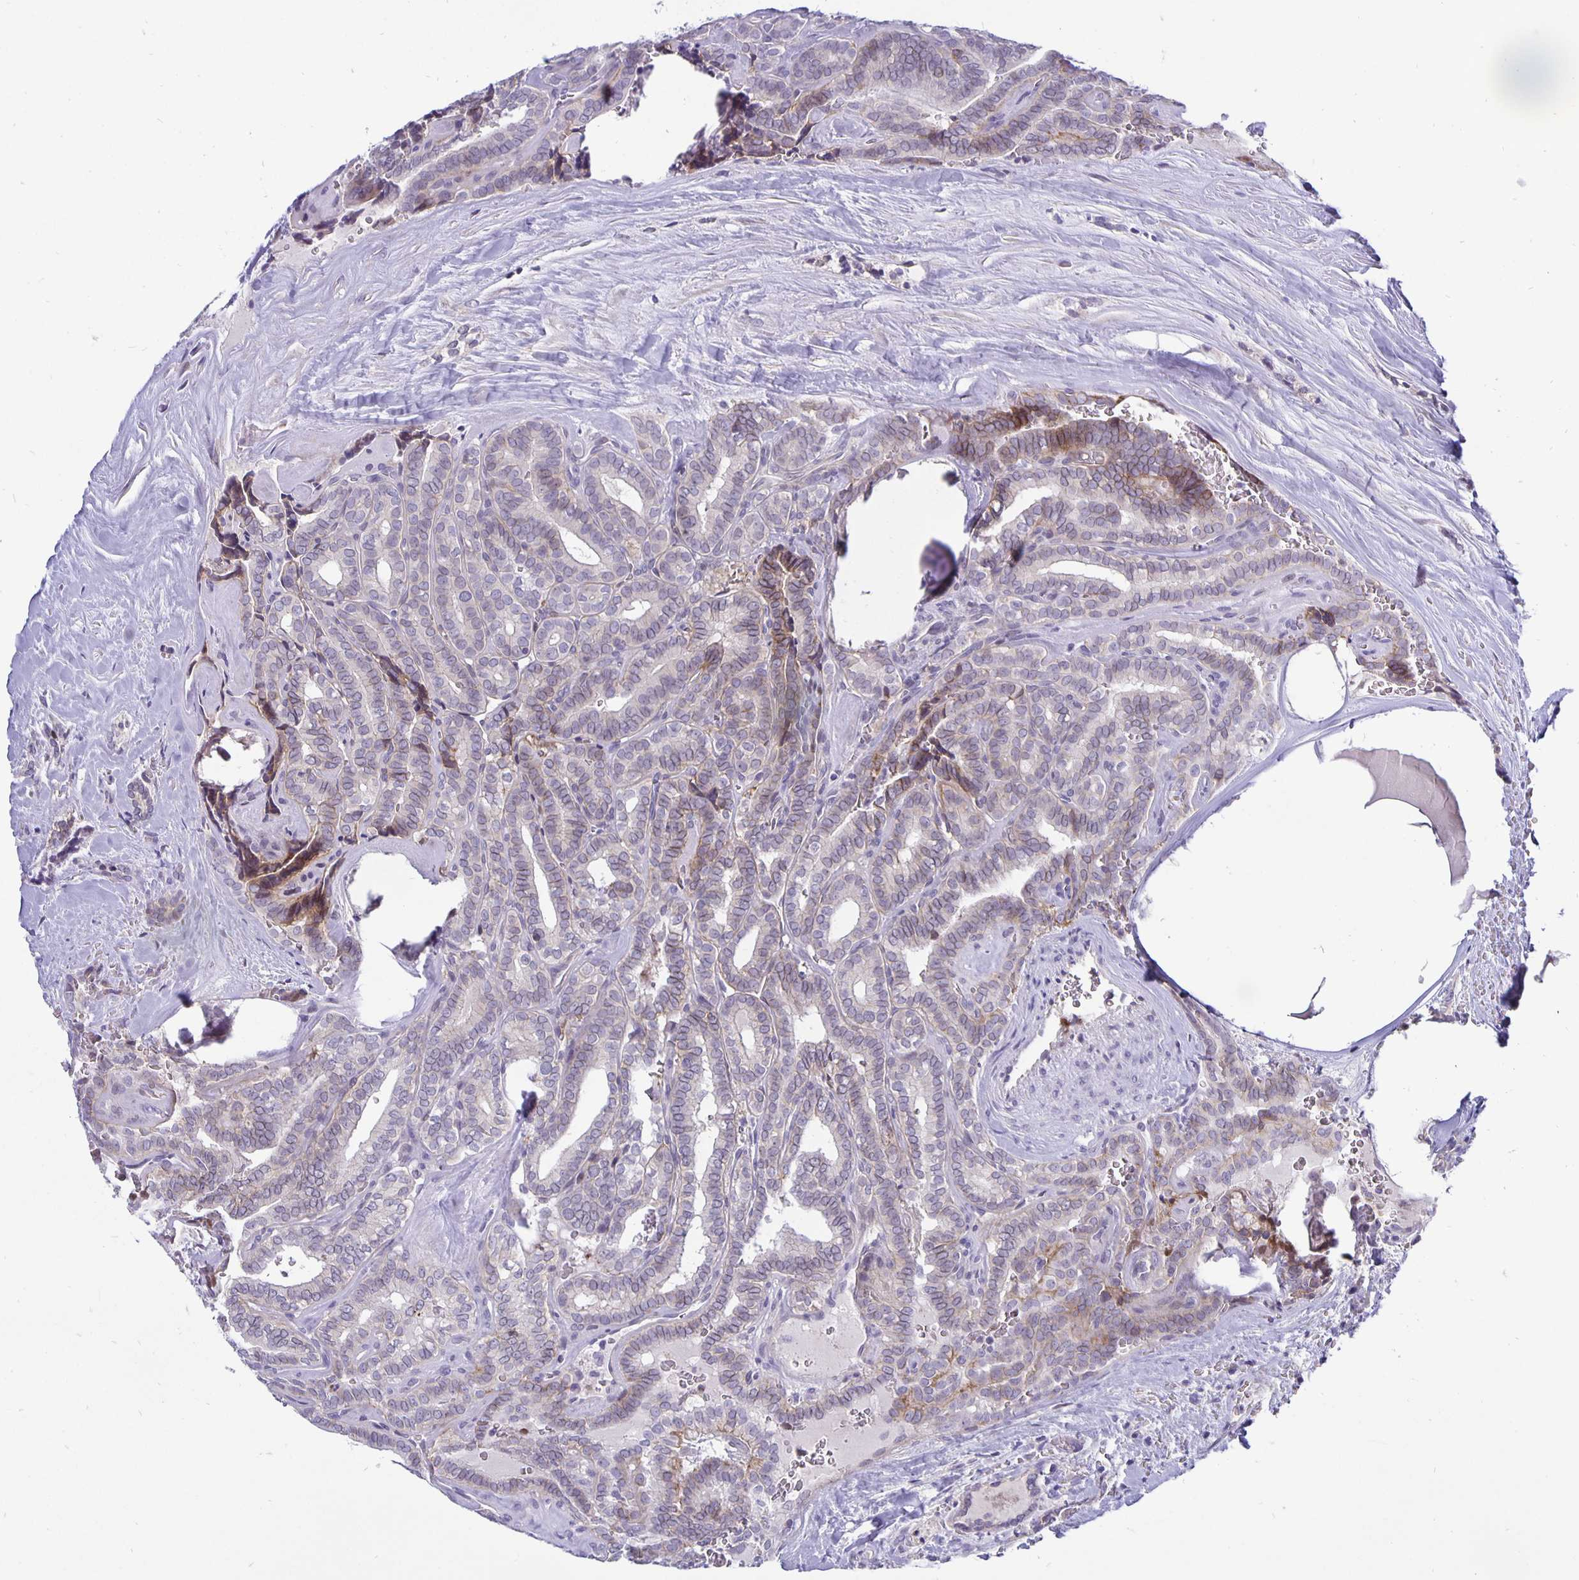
{"staining": {"intensity": "weak", "quantity": "<25%", "location": "cytoplasmic/membranous,nuclear"}, "tissue": "thyroid cancer", "cell_type": "Tumor cells", "image_type": "cancer", "snomed": [{"axis": "morphology", "description": "Papillary adenocarcinoma, NOS"}, {"axis": "topography", "description": "Thyroid gland"}], "caption": "A photomicrograph of human thyroid papillary adenocarcinoma is negative for staining in tumor cells.", "gene": "ERBB2", "patient": {"sex": "female", "age": 21}}